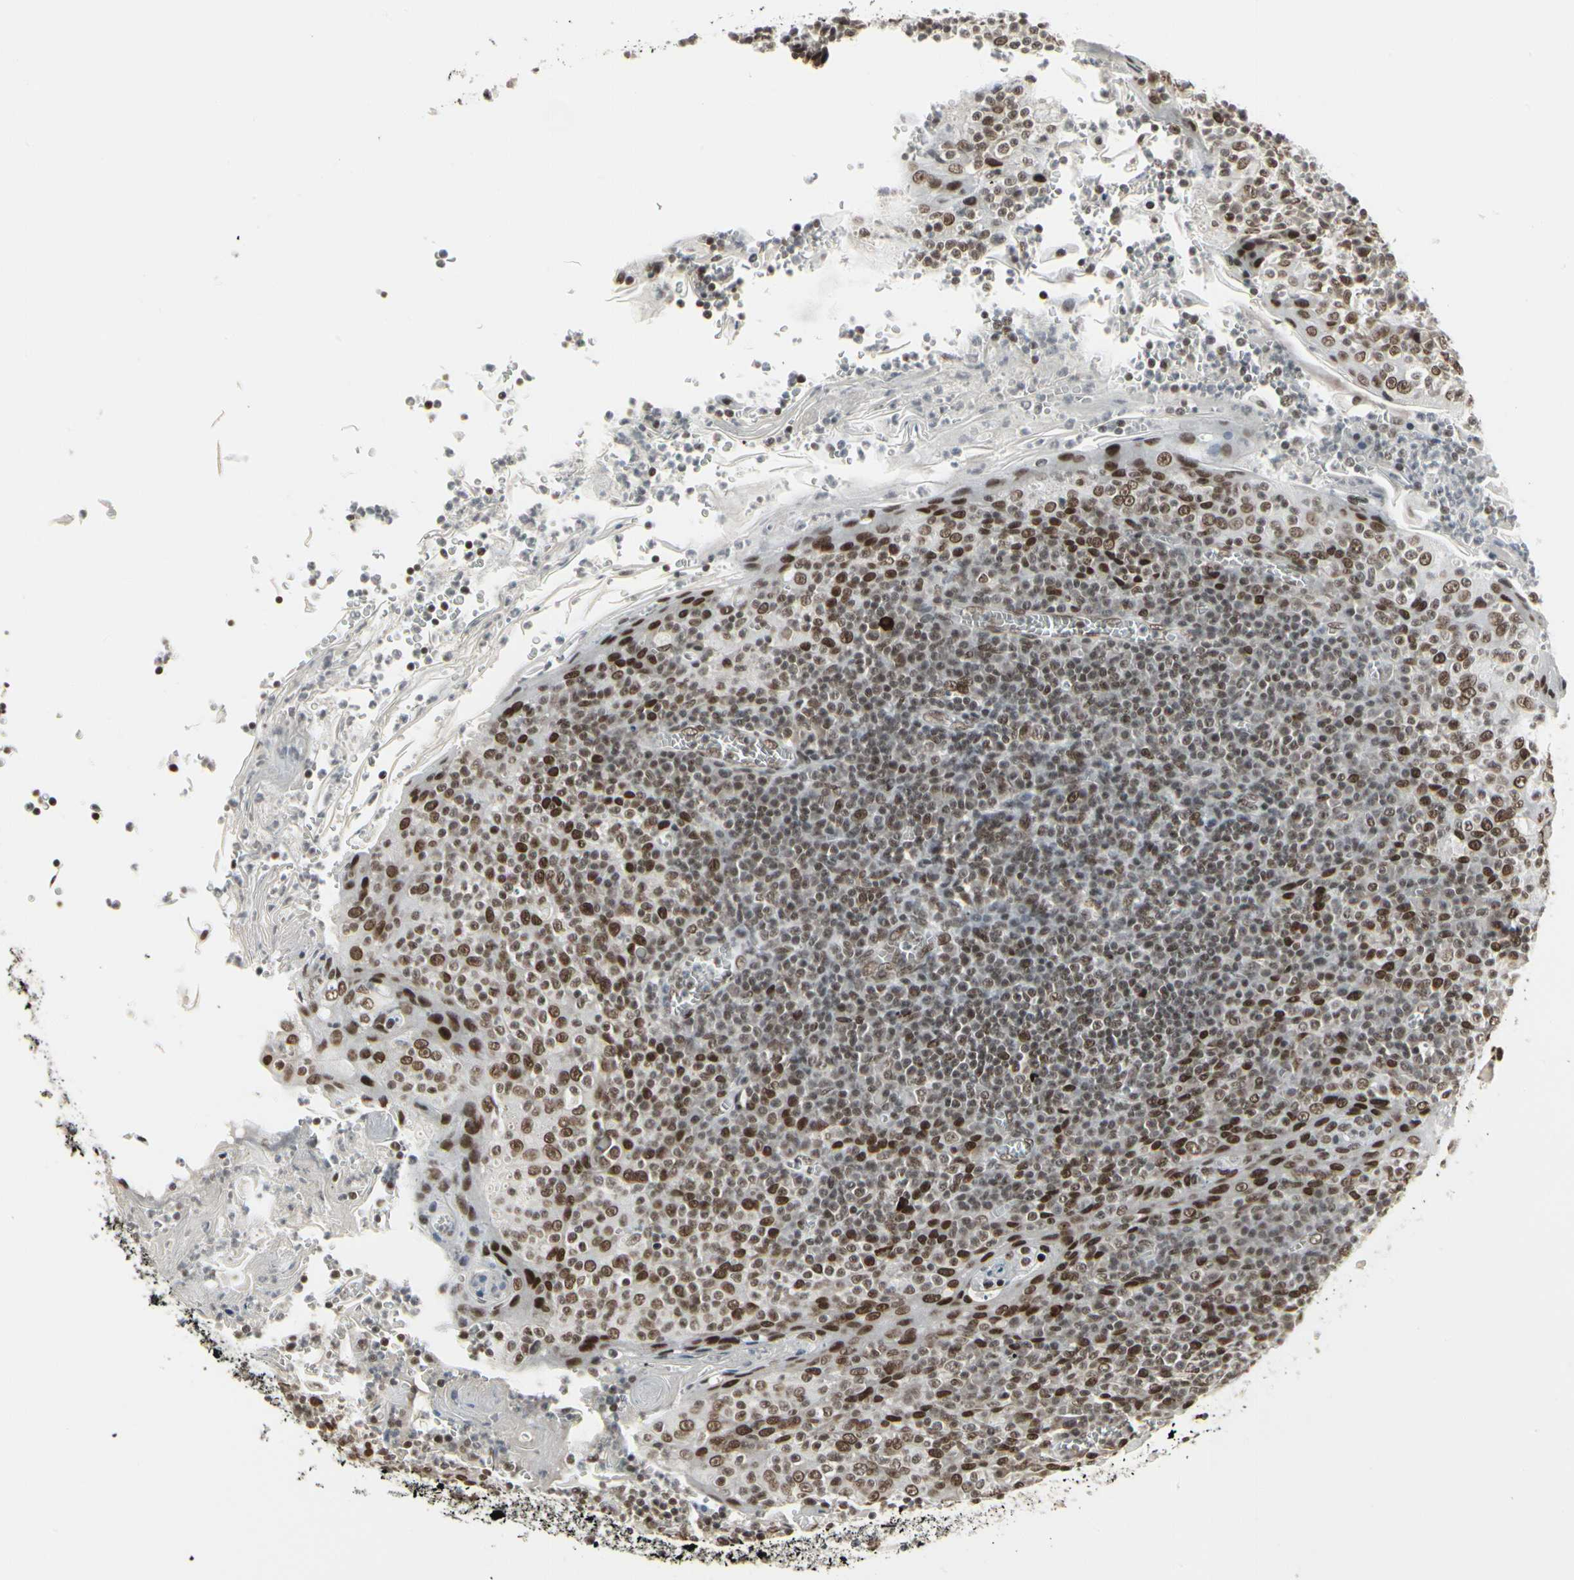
{"staining": {"intensity": "strong", "quantity": ">75%", "location": "nuclear"}, "tissue": "oral mucosa", "cell_type": "Squamous epithelial cells", "image_type": "normal", "snomed": [{"axis": "morphology", "description": "Normal tissue, NOS"}, {"axis": "topography", "description": "Oral tissue"}], "caption": "This photomicrograph reveals IHC staining of unremarkable oral mucosa, with high strong nuclear staining in approximately >75% of squamous epithelial cells.", "gene": "HMG20A", "patient": {"sex": "male", "age": 20}}